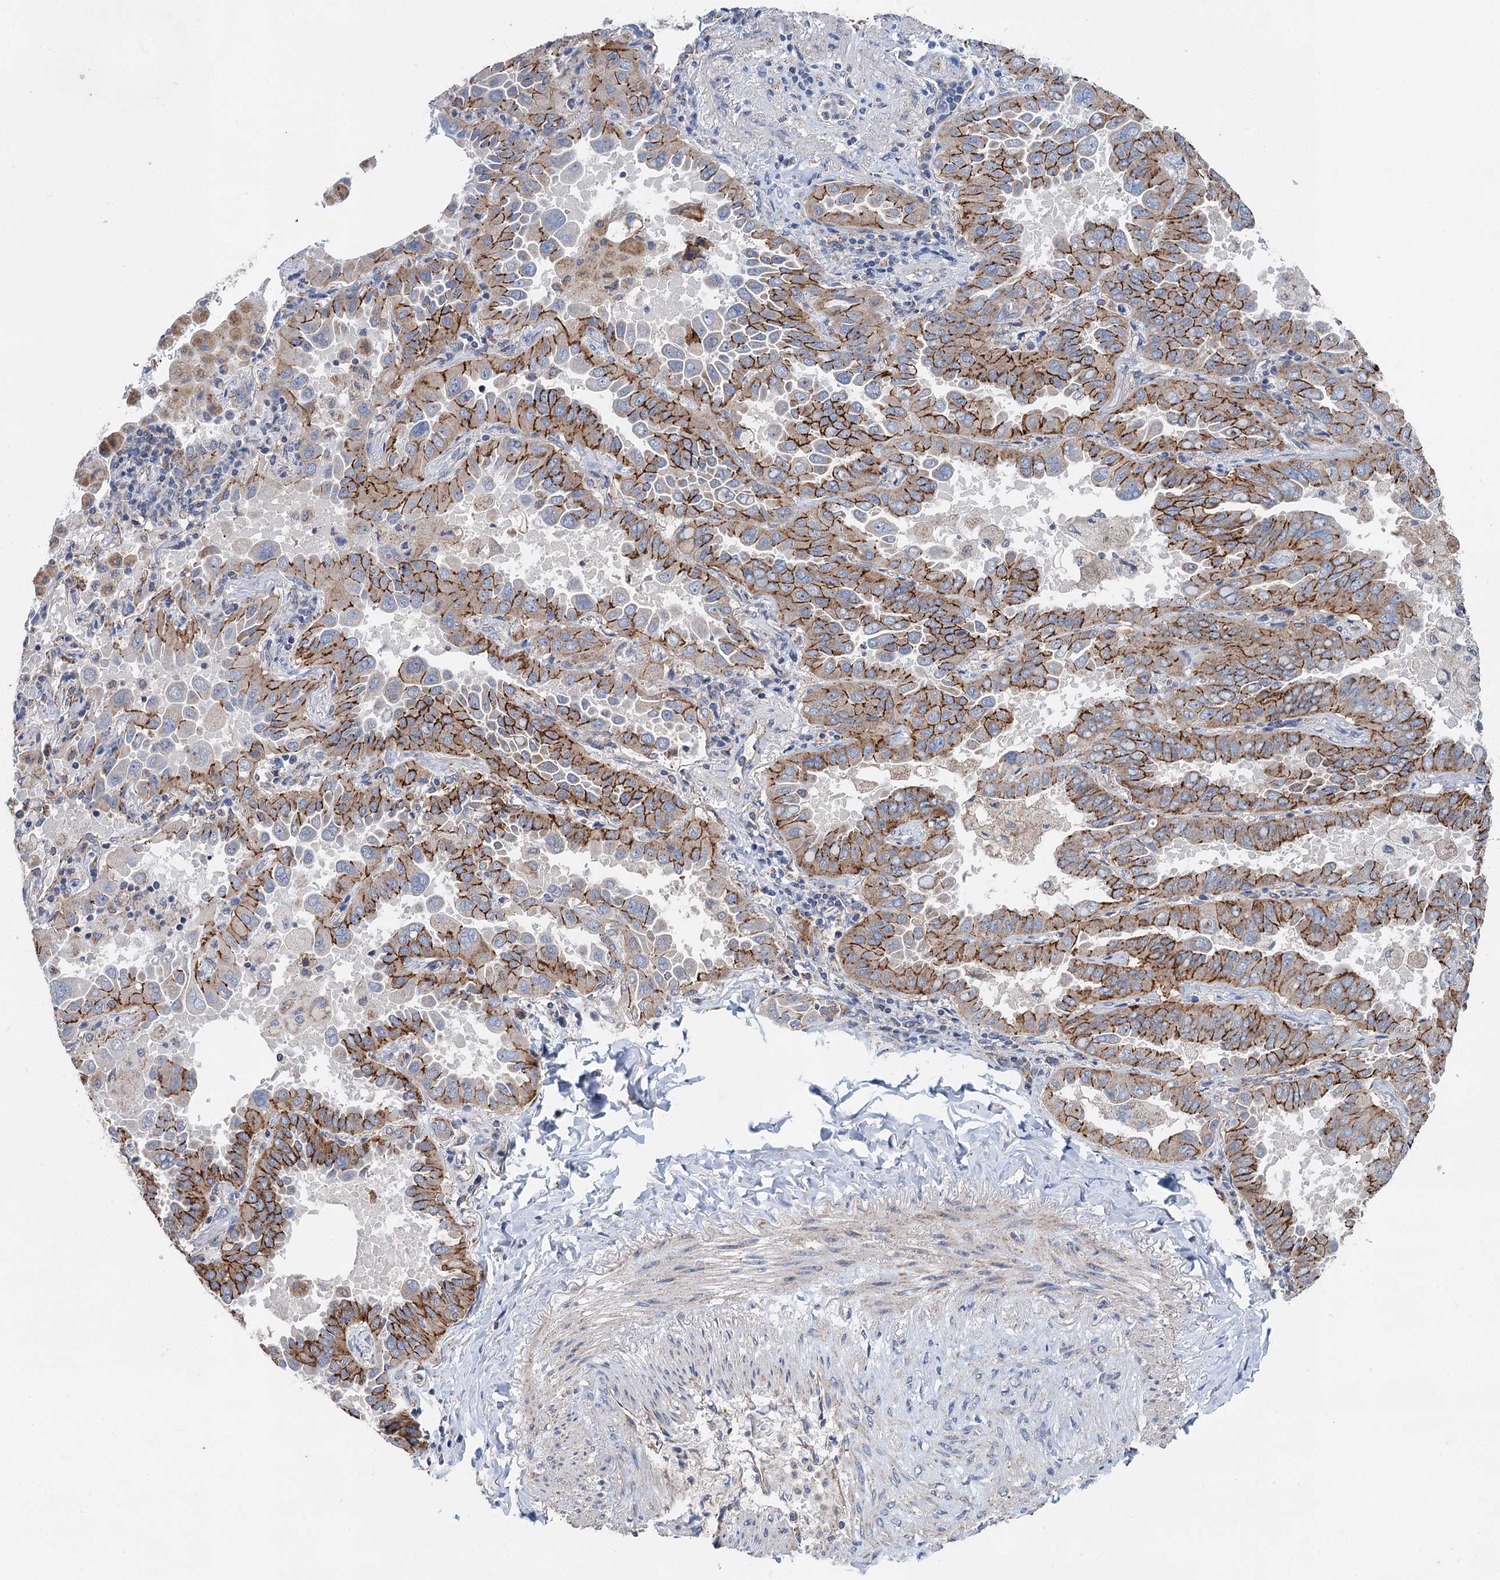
{"staining": {"intensity": "strong", "quantity": ">75%", "location": "cytoplasmic/membranous"}, "tissue": "lung cancer", "cell_type": "Tumor cells", "image_type": "cancer", "snomed": [{"axis": "morphology", "description": "Adenocarcinoma, NOS"}, {"axis": "topography", "description": "Lung"}], "caption": "Immunohistochemical staining of lung adenocarcinoma reveals high levels of strong cytoplasmic/membranous protein expression in about >75% of tumor cells.", "gene": "DGLUCY", "patient": {"sex": "male", "age": 64}}